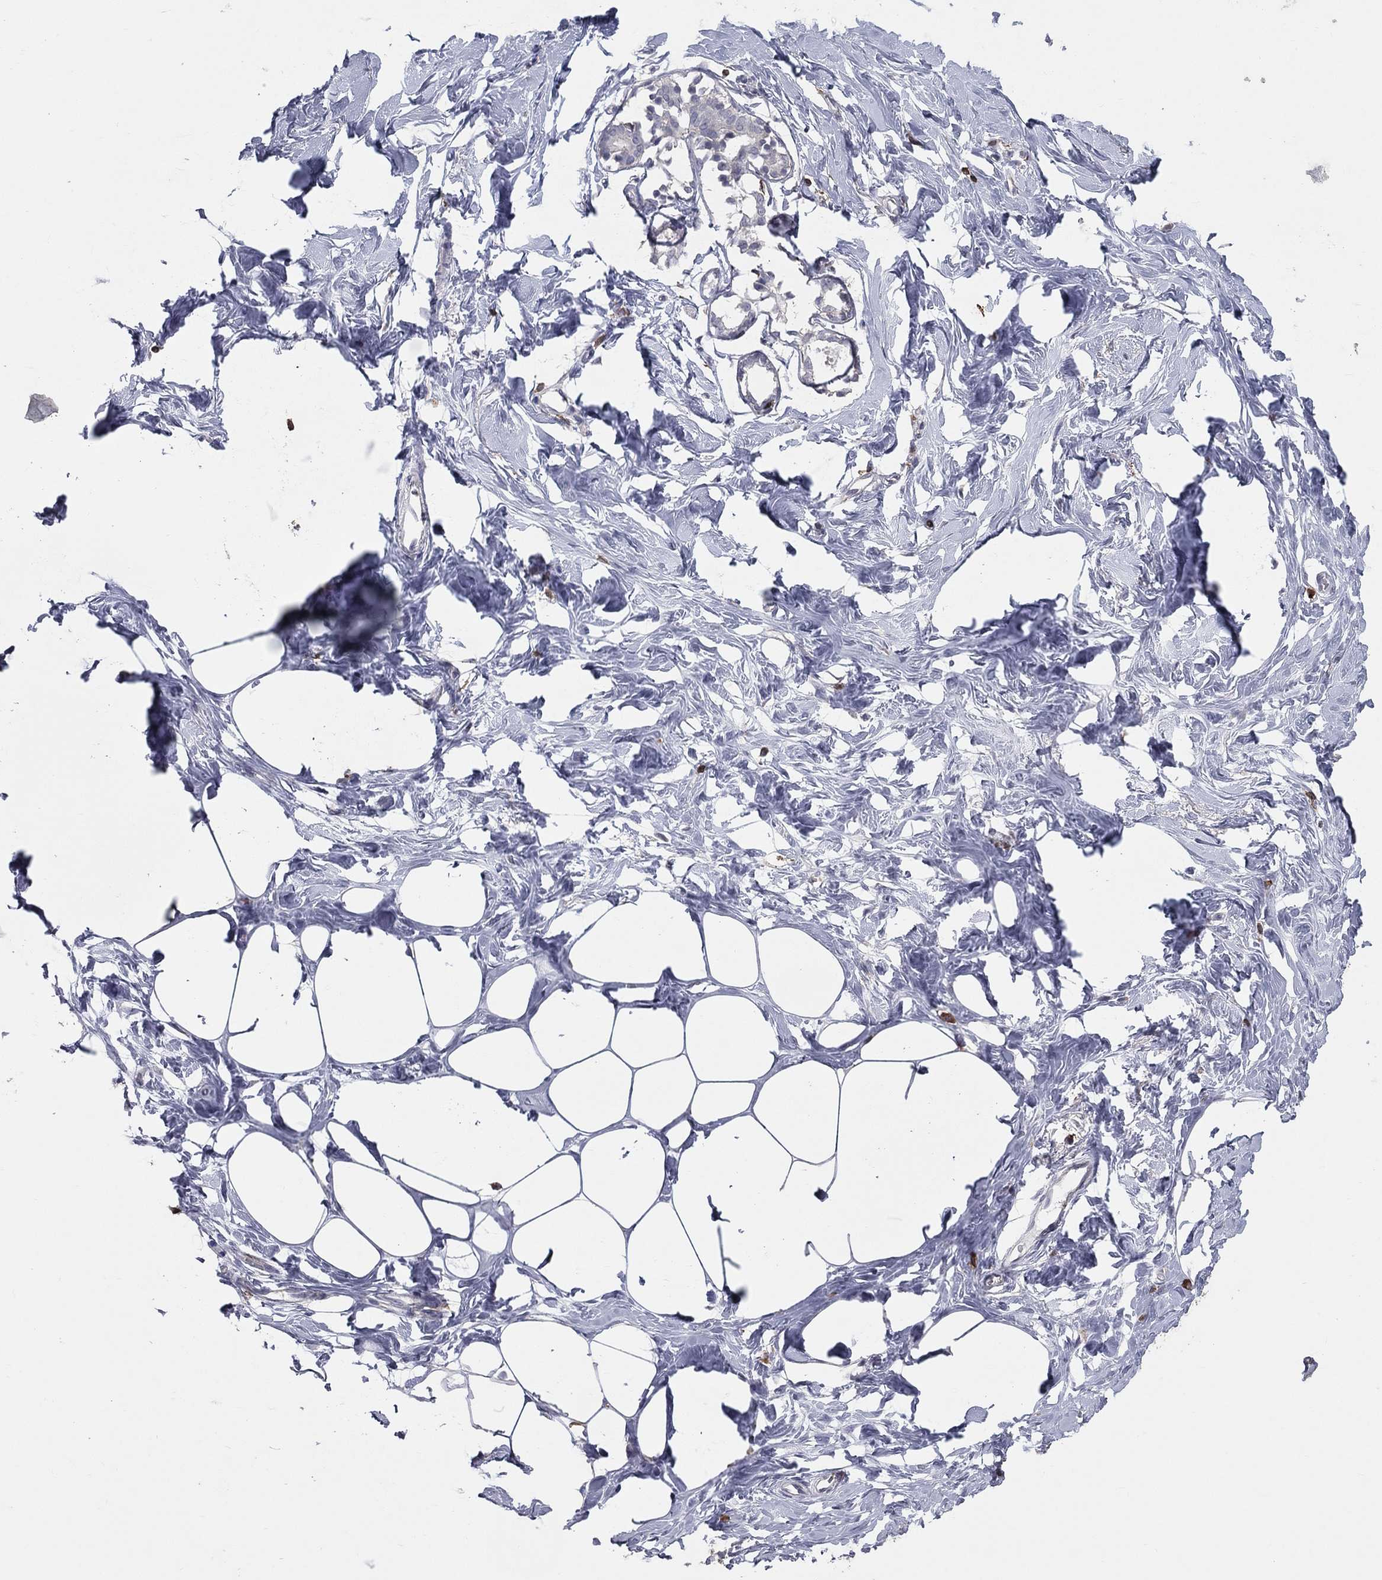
{"staining": {"intensity": "negative", "quantity": "none", "location": "none"}, "tissue": "breast", "cell_type": "Adipocytes", "image_type": "normal", "snomed": [{"axis": "morphology", "description": "Normal tissue, NOS"}, {"axis": "morphology", "description": "Lobular carcinoma, in situ"}, {"axis": "topography", "description": "Breast"}], "caption": "Immunohistochemistry (IHC) of normal human breast demonstrates no expression in adipocytes.", "gene": "PSTPIP1", "patient": {"sex": "female", "age": 35}}